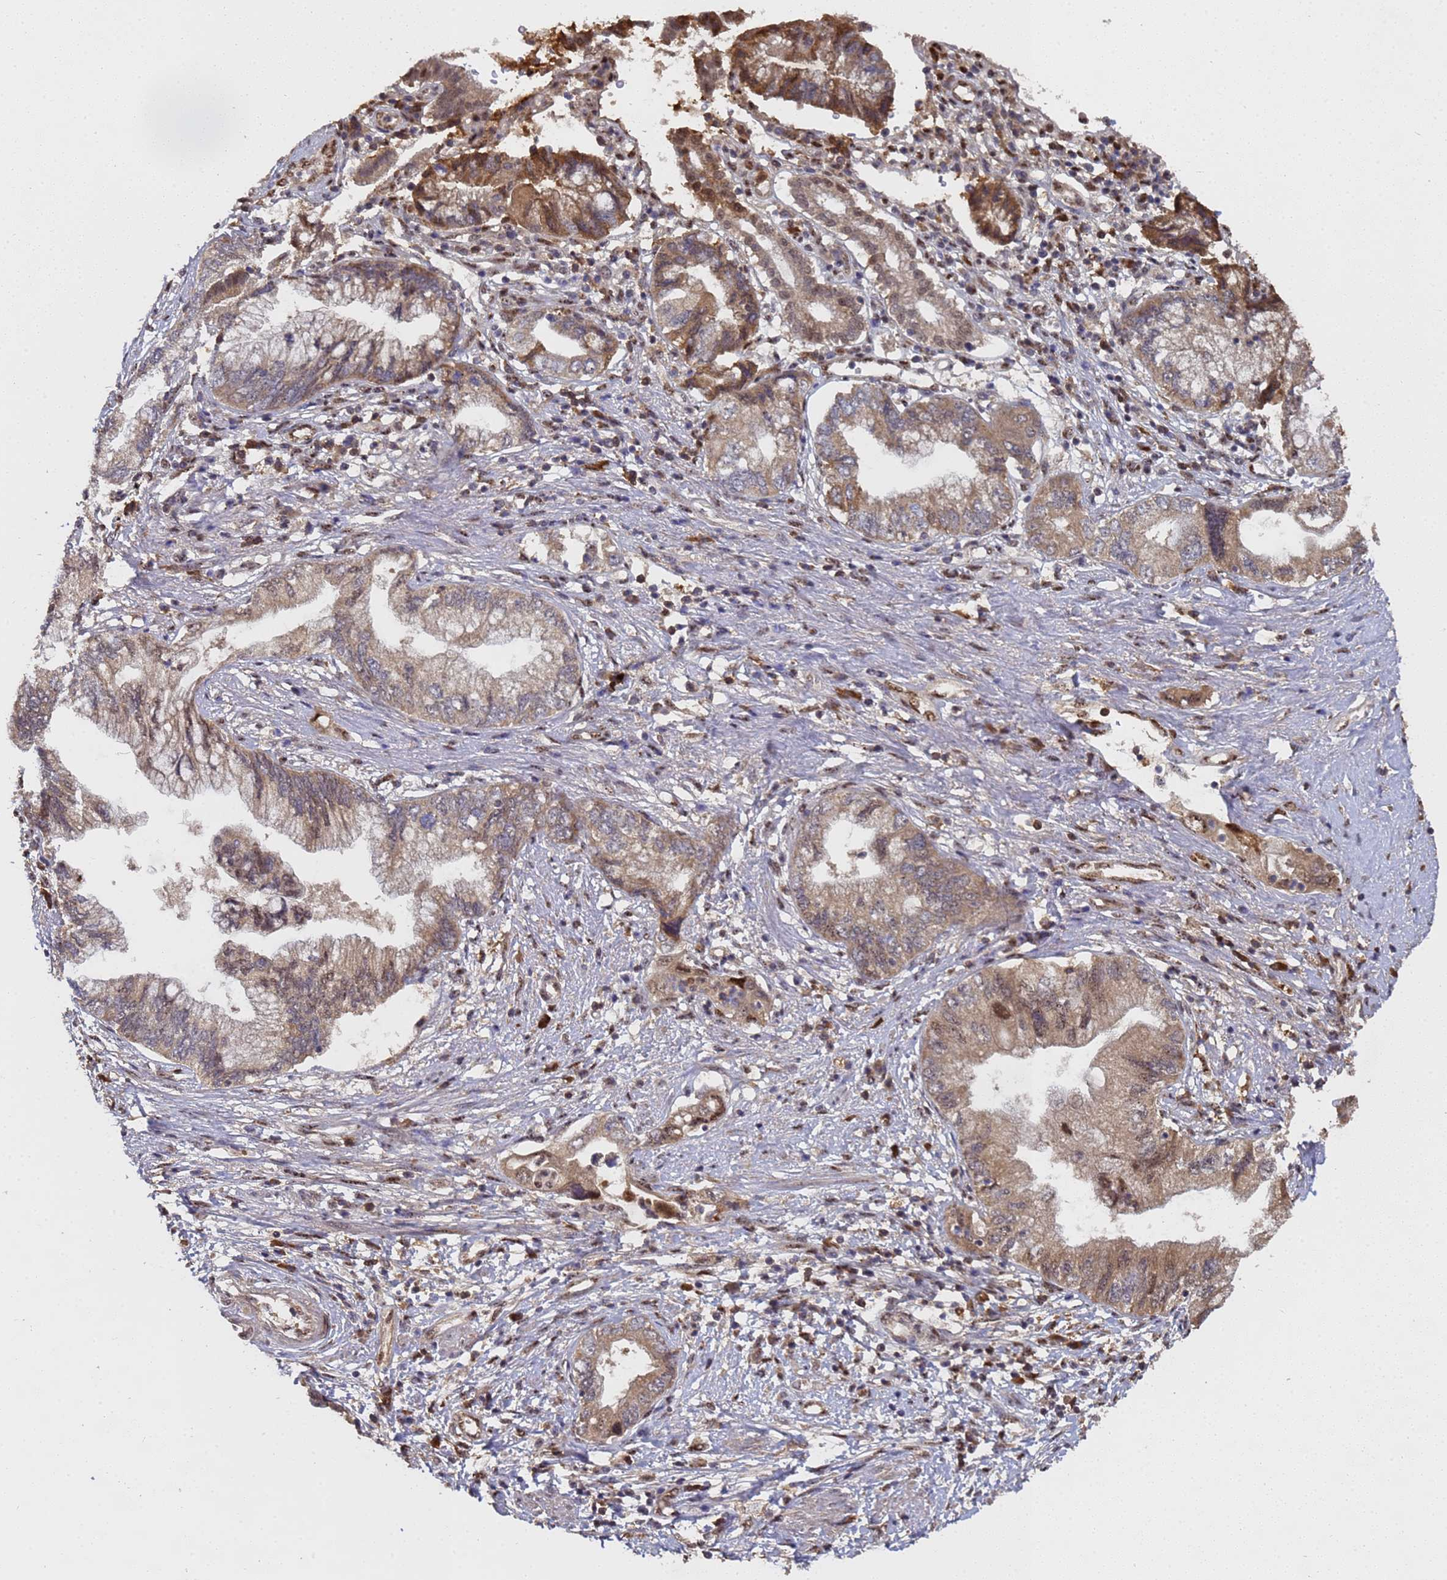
{"staining": {"intensity": "moderate", "quantity": ">75%", "location": "cytoplasmic/membranous"}, "tissue": "pancreatic cancer", "cell_type": "Tumor cells", "image_type": "cancer", "snomed": [{"axis": "morphology", "description": "Adenocarcinoma, NOS"}, {"axis": "topography", "description": "Pancreas"}], "caption": "The immunohistochemical stain shows moderate cytoplasmic/membranous expression in tumor cells of pancreatic cancer (adenocarcinoma) tissue. The protein is shown in brown color, while the nuclei are stained blue.", "gene": "SECISBP2", "patient": {"sex": "female", "age": 73}}